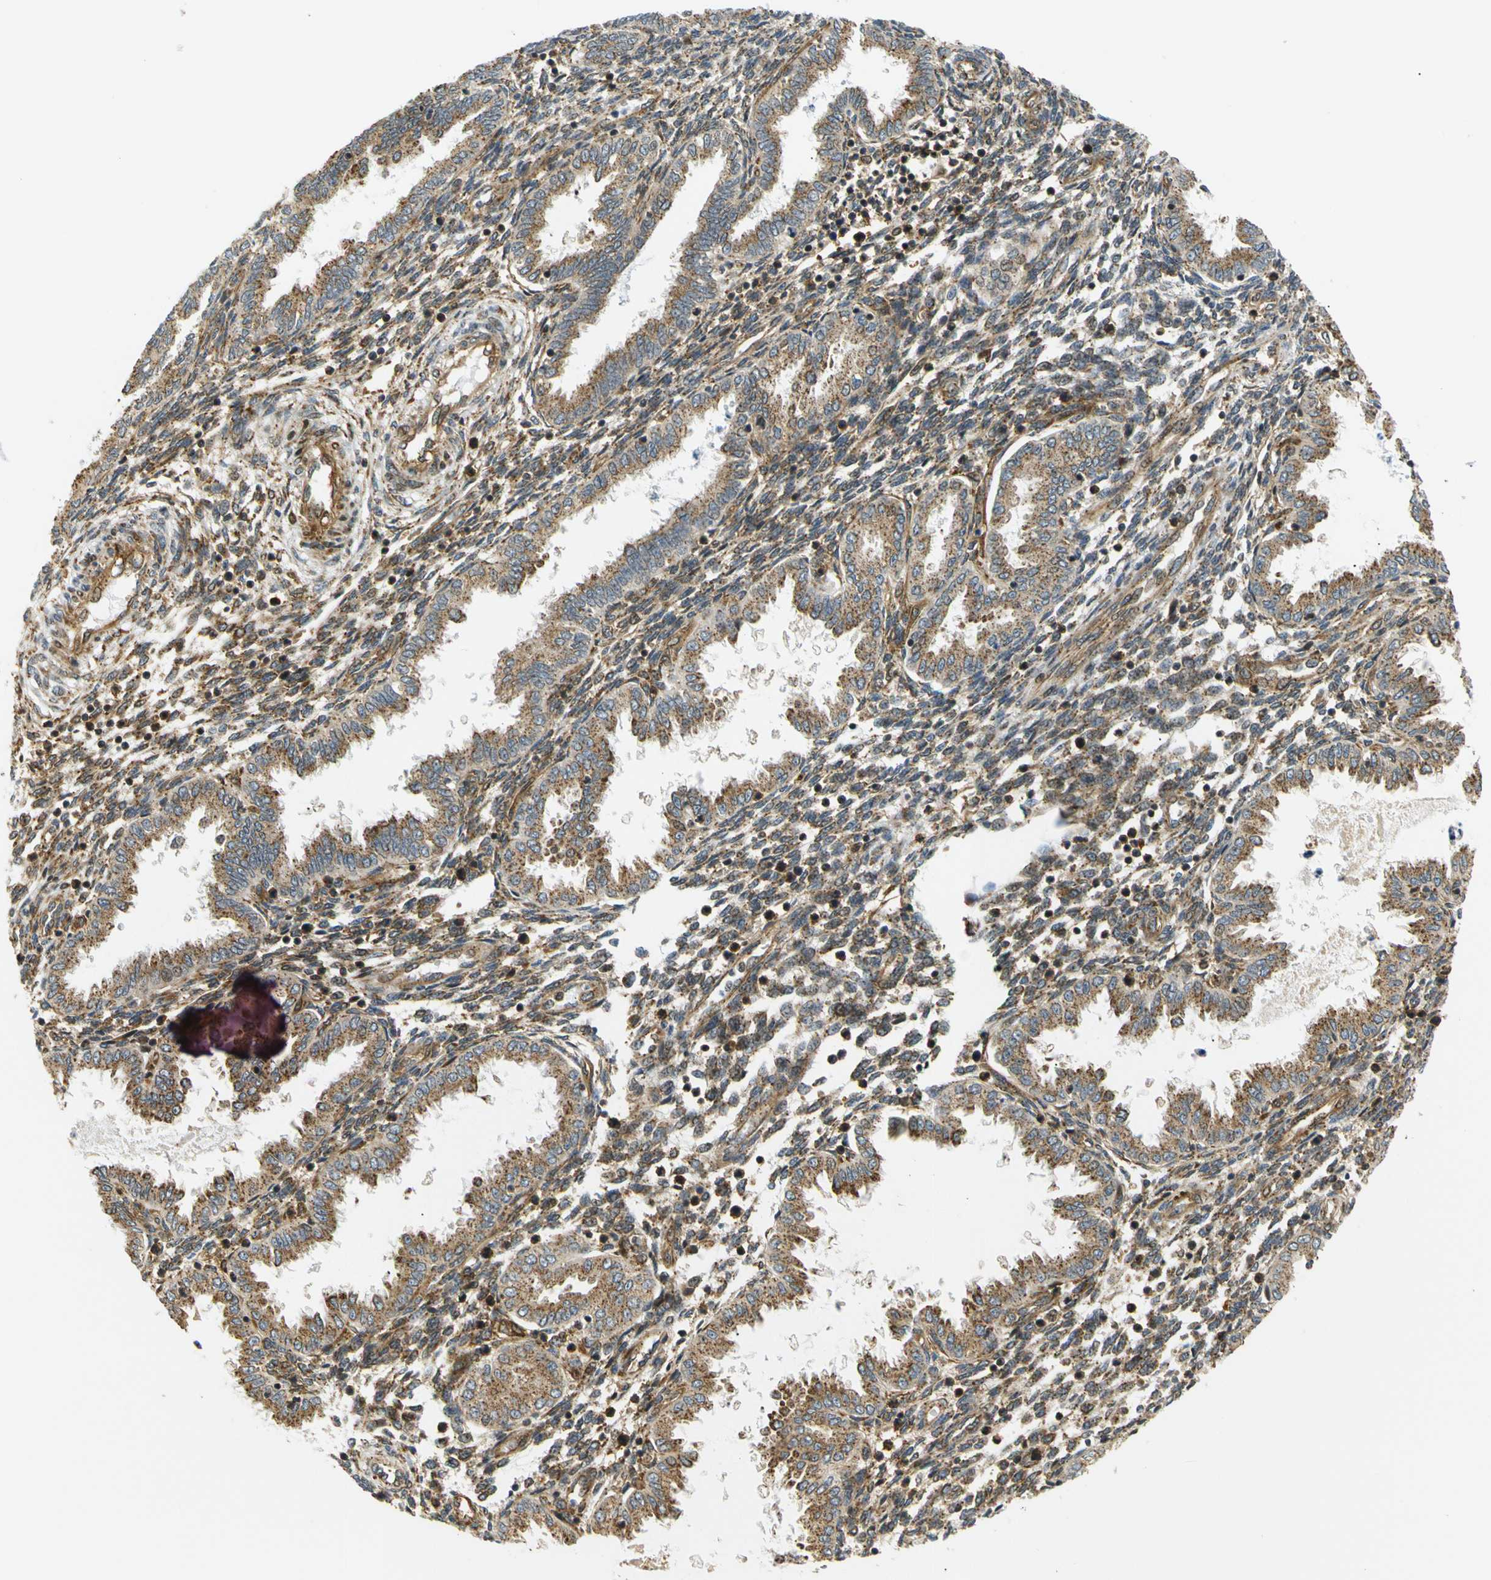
{"staining": {"intensity": "moderate", "quantity": ">75%", "location": "cytoplasmic/membranous"}, "tissue": "endometrium", "cell_type": "Cells in endometrial stroma", "image_type": "normal", "snomed": [{"axis": "morphology", "description": "Normal tissue, NOS"}, {"axis": "topography", "description": "Endometrium"}], "caption": "Normal endometrium demonstrates moderate cytoplasmic/membranous expression in approximately >75% of cells in endometrial stroma The protein of interest is shown in brown color, while the nuclei are stained blue..", "gene": "ABCE1", "patient": {"sex": "female", "age": 33}}